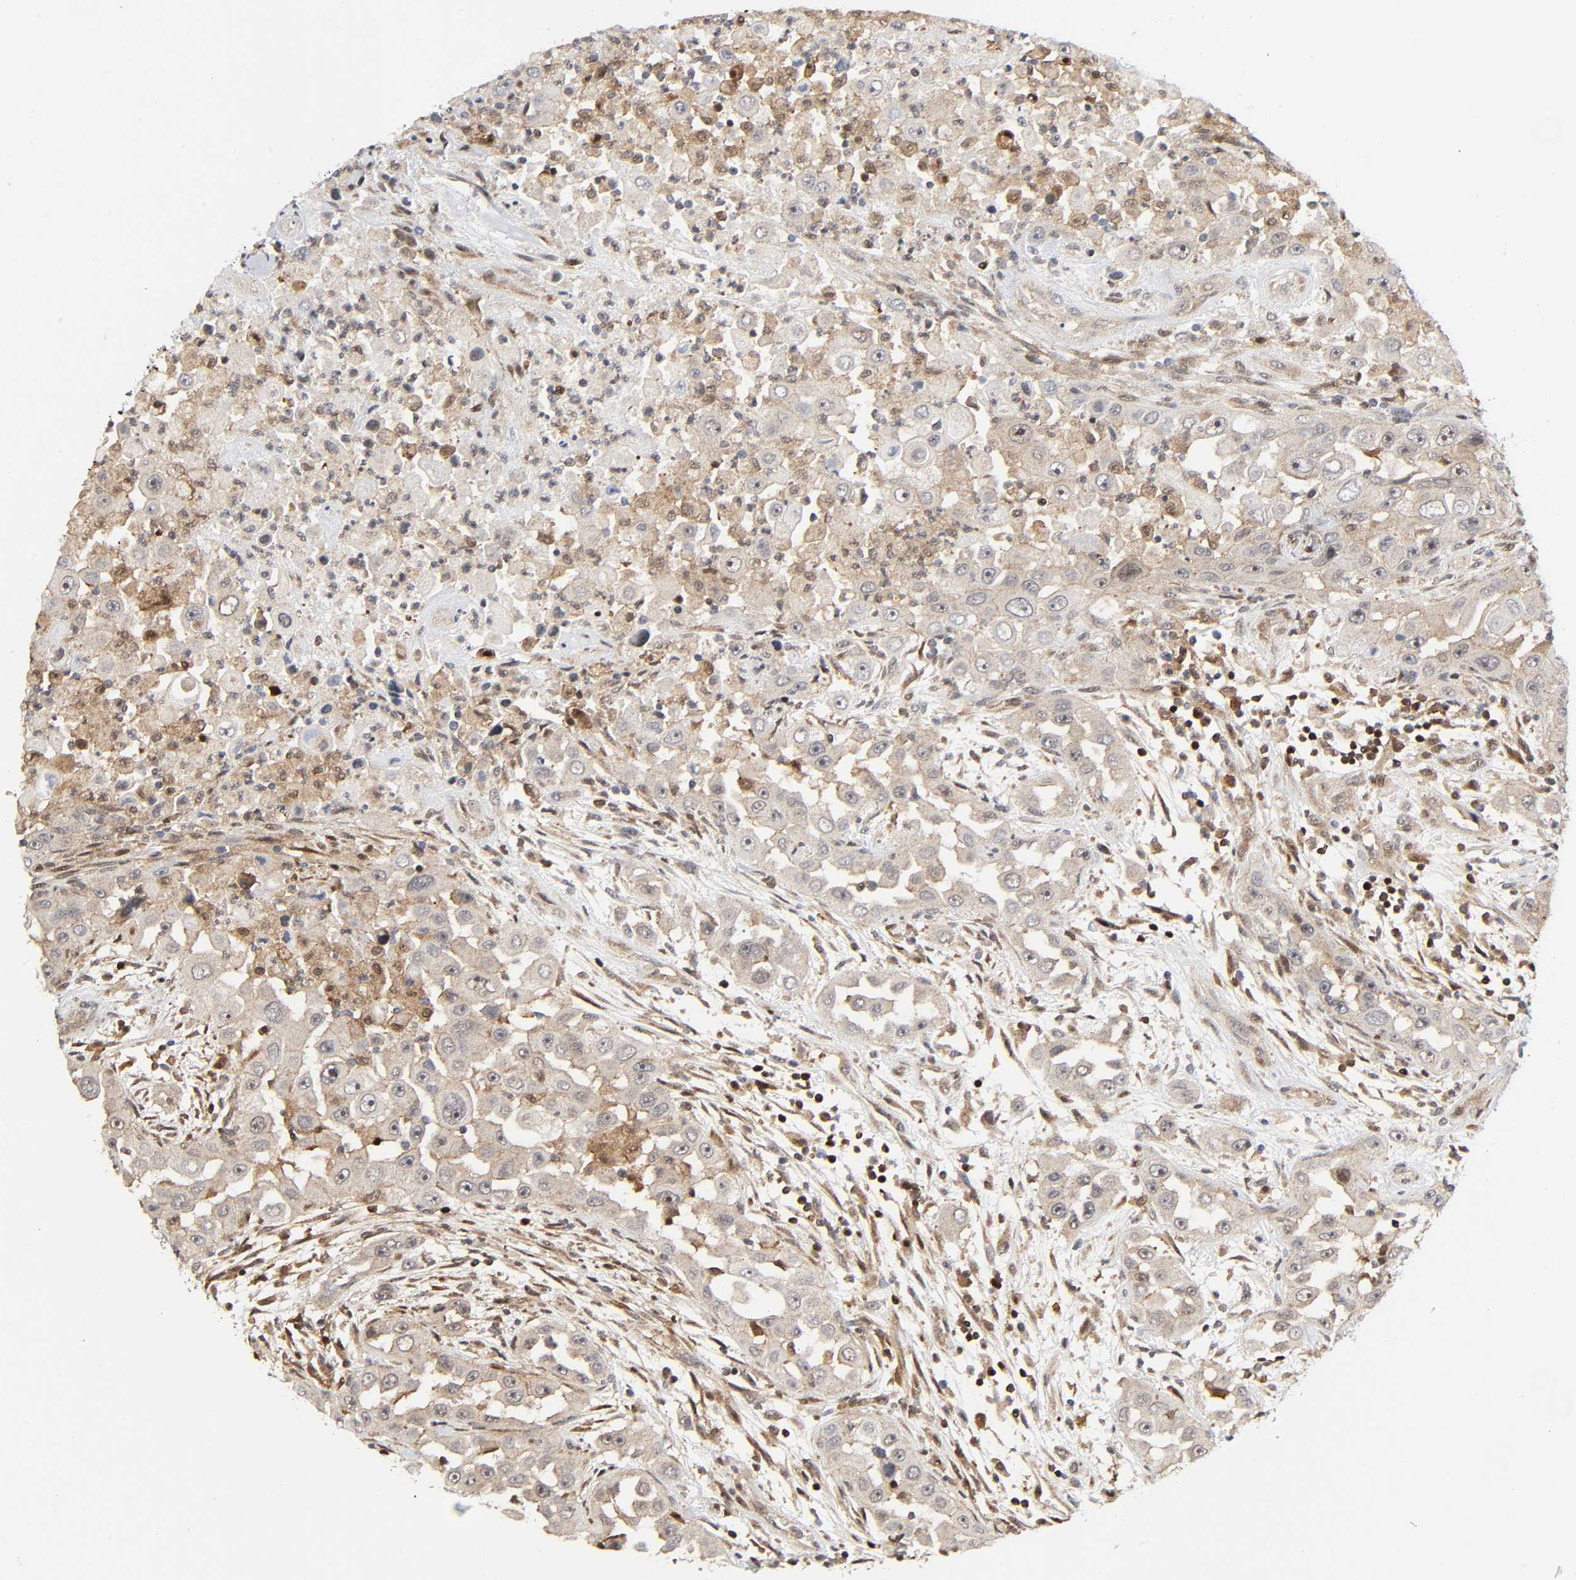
{"staining": {"intensity": "weak", "quantity": "<25%", "location": "cytoplasmic/membranous"}, "tissue": "head and neck cancer", "cell_type": "Tumor cells", "image_type": "cancer", "snomed": [{"axis": "morphology", "description": "Carcinoma, NOS"}, {"axis": "topography", "description": "Head-Neck"}], "caption": "A high-resolution histopathology image shows IHC staining of carcinoma (head and neck), which demonstrates no significant staining in tumor cells.", "gene": "MAPK1", "patient": {"sex": "male", "age": 87}}